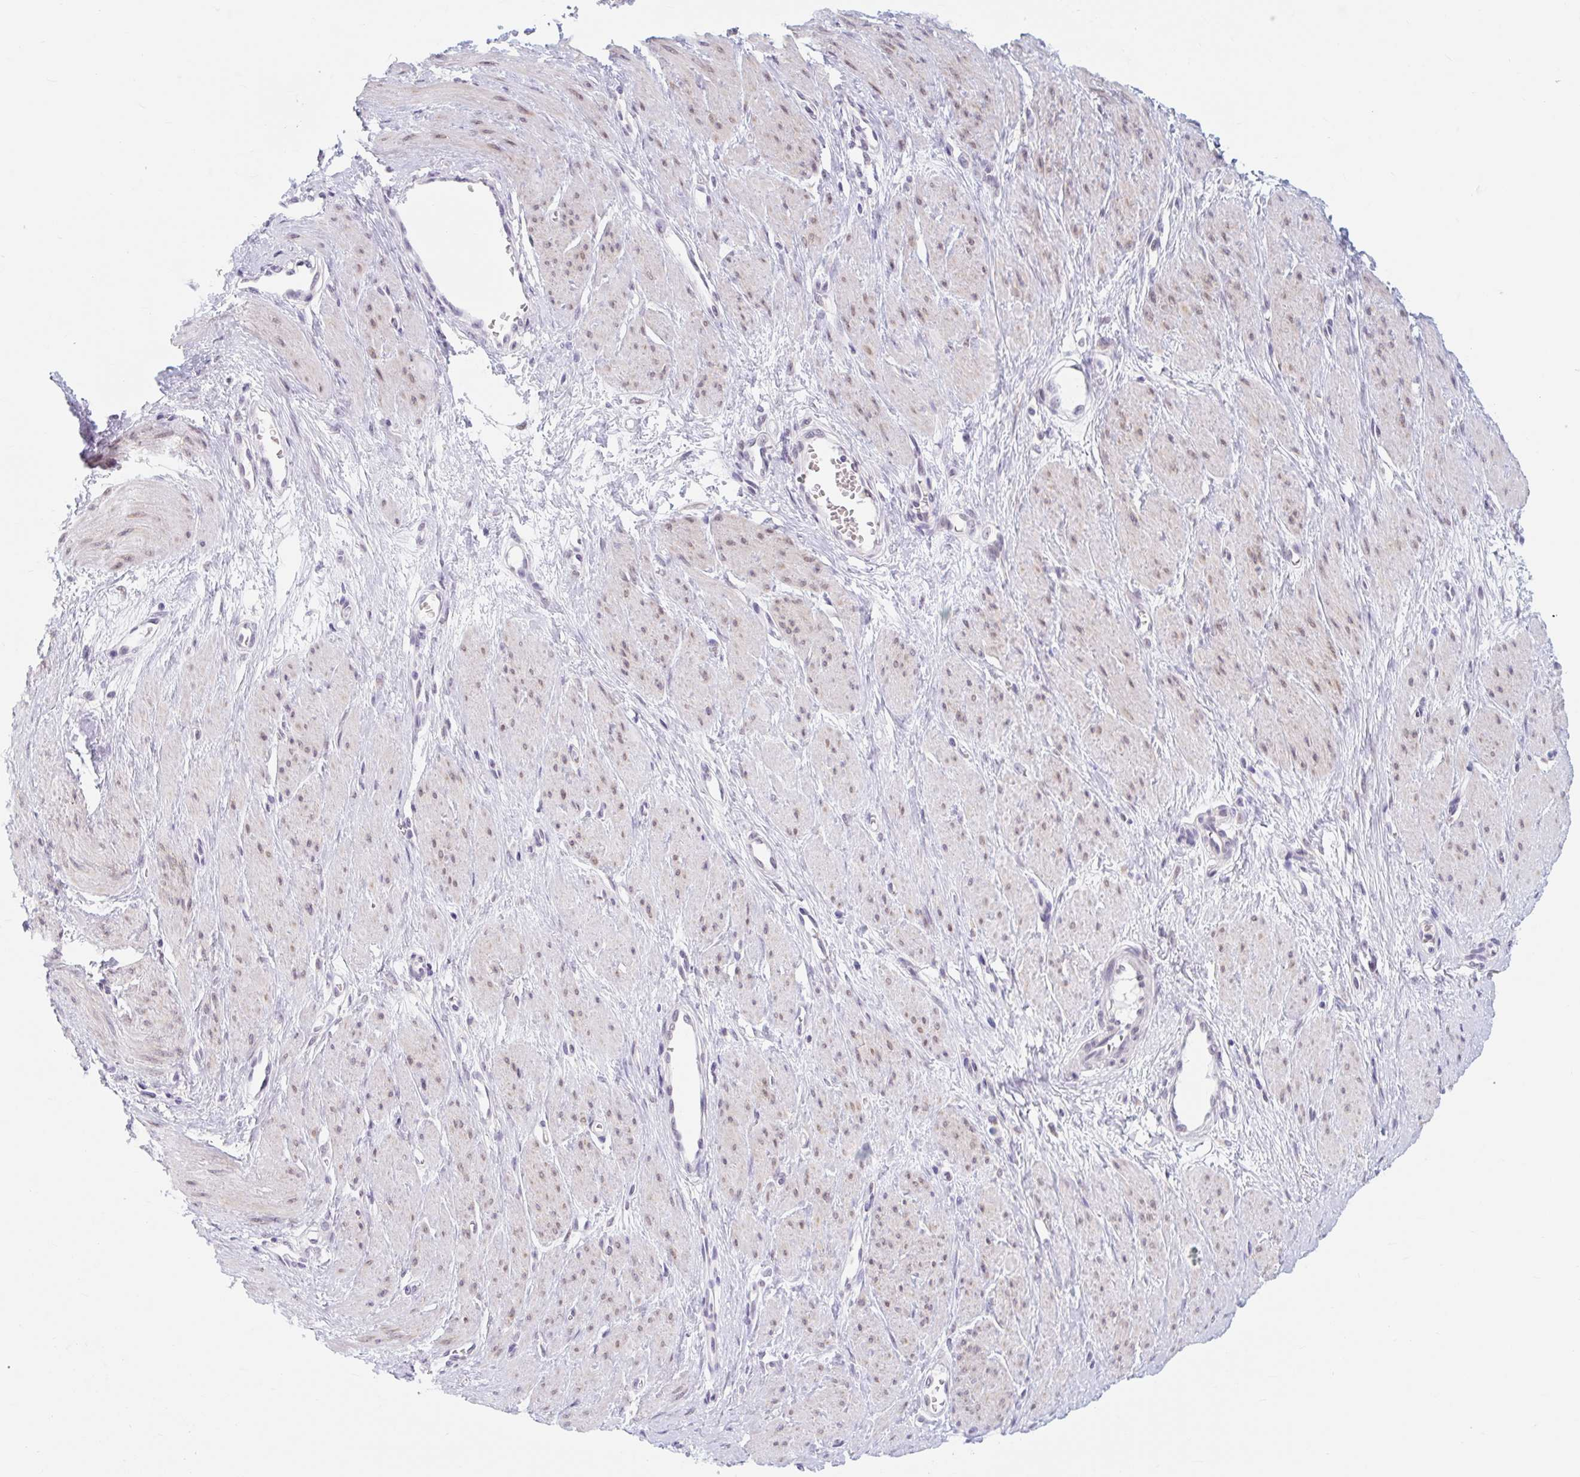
{"staining": {"intensity": "weak", "quantity": "25%-75%", "location": "cytoplasmic/membranous"}, "tissue": "smooth muscle", "cell_type": "Smooth muscle cells", "image_type": "normal", "snomed": [{"axis": "morphology", "description": "Normal tissue, NOS"}, {"axis": "topography", "description": "Smooth muscle"}, {"axis": "topography", "description": "Uterus"}], "caption": "A brown stain shows weak cytoplasmic/membranous positivity of a protein in smooth muscle cells of benign human smooth muscle.", "gene": "SRSF10", "patient": {"sex": "female", "age": 39}}